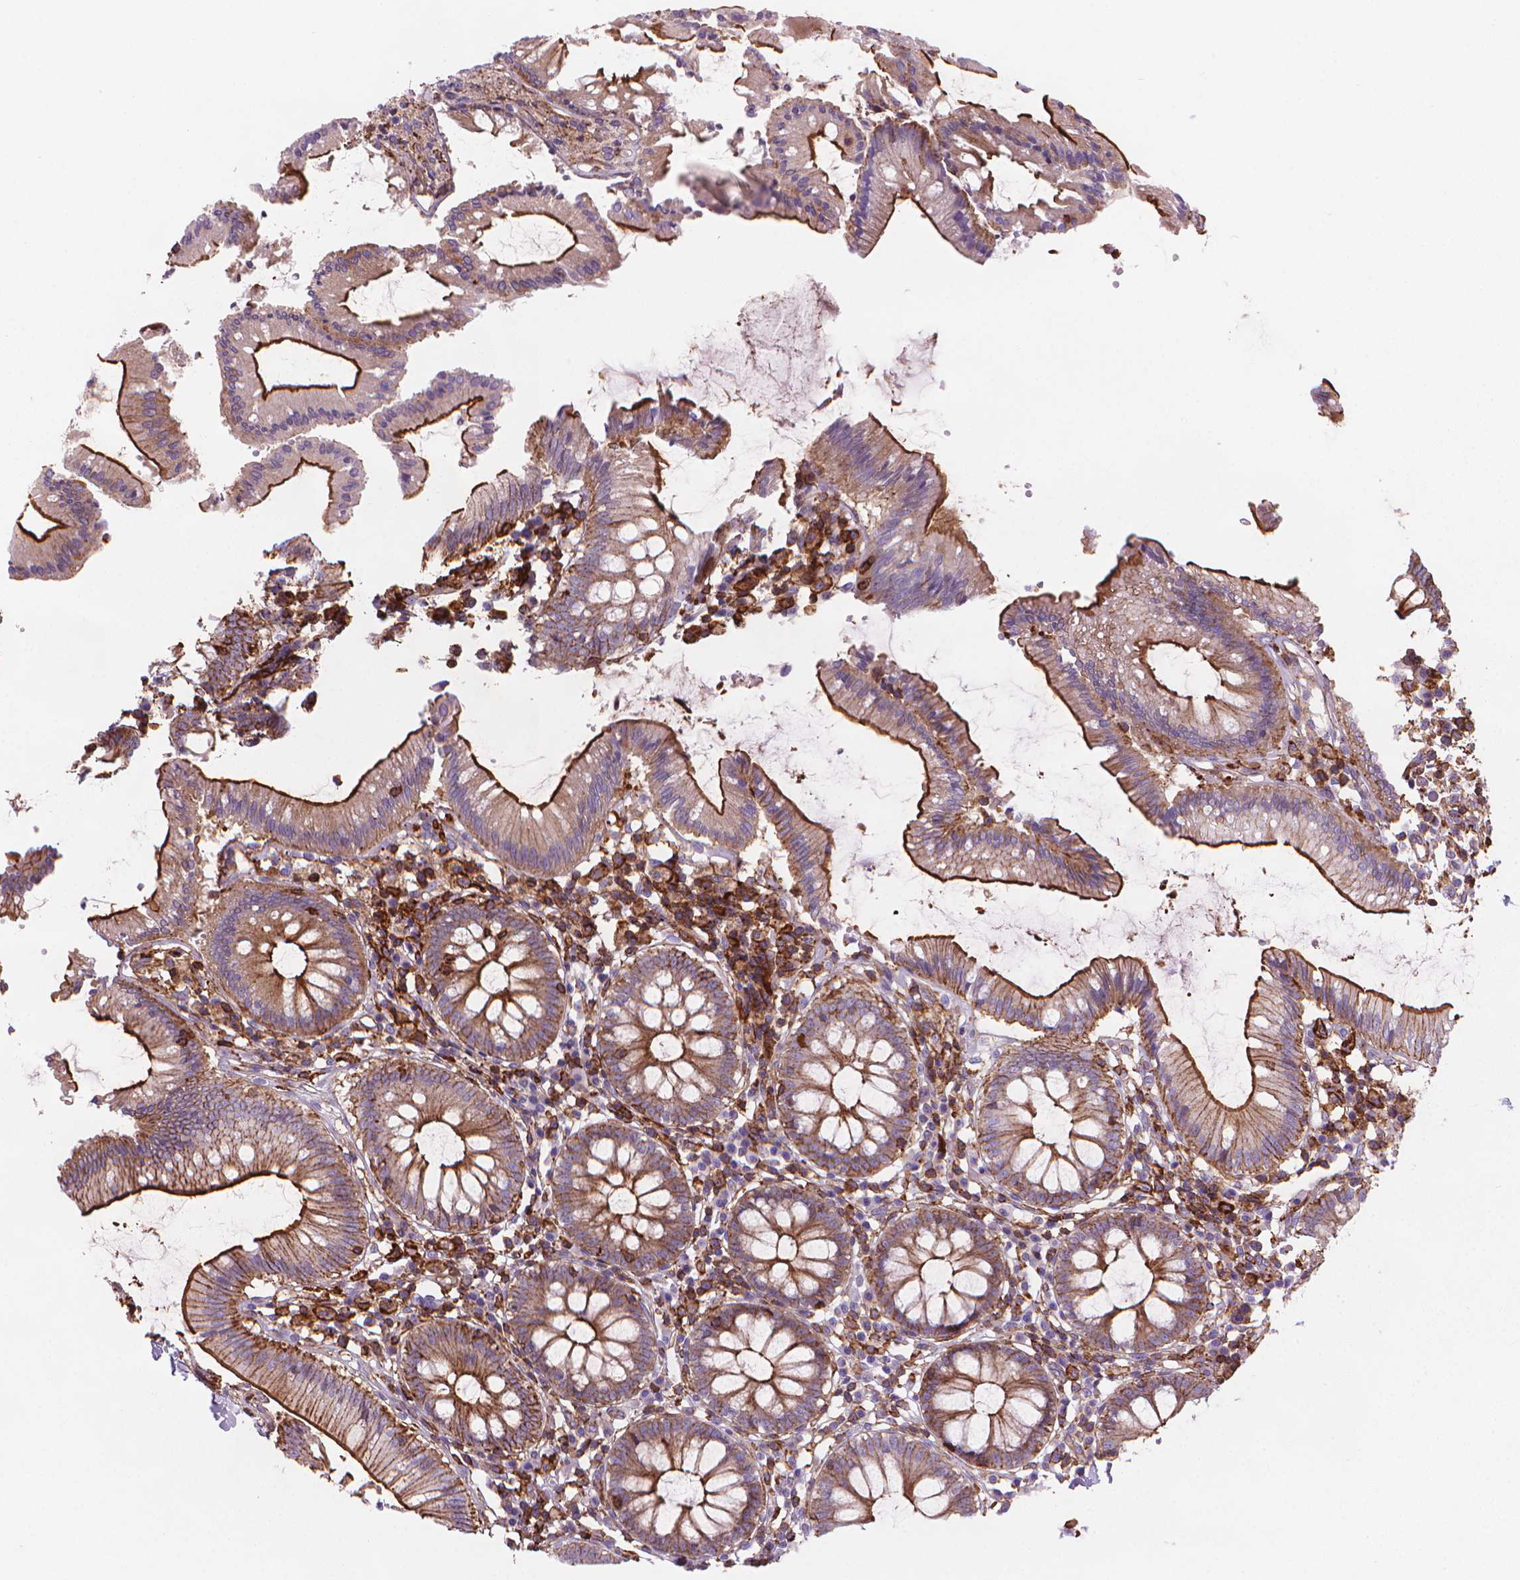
{"staining": {"intensity": "moderate", "quantity": ">75%", "location": "cytoplasmic/membranous"}, "tissue": "colon", "cell_type": "Endothelial cells", "image_type": "normal", "snomed": [{"axis": "morphology", "description": "Normal tissue, NOS"}, {"axis": "morphology", "description": "Adenocarcinoma, NOS"}, {"axis": "topography", "description": "Colon"}], "caption": "High-power microscopy captured an IHC histopathology image of benign colon, revealing moderate cytoplasmic/membranous positivity in about >75% of endothelial cells.", "gene": "PATJ", "patient": {"sex": "male", "age": 83}}